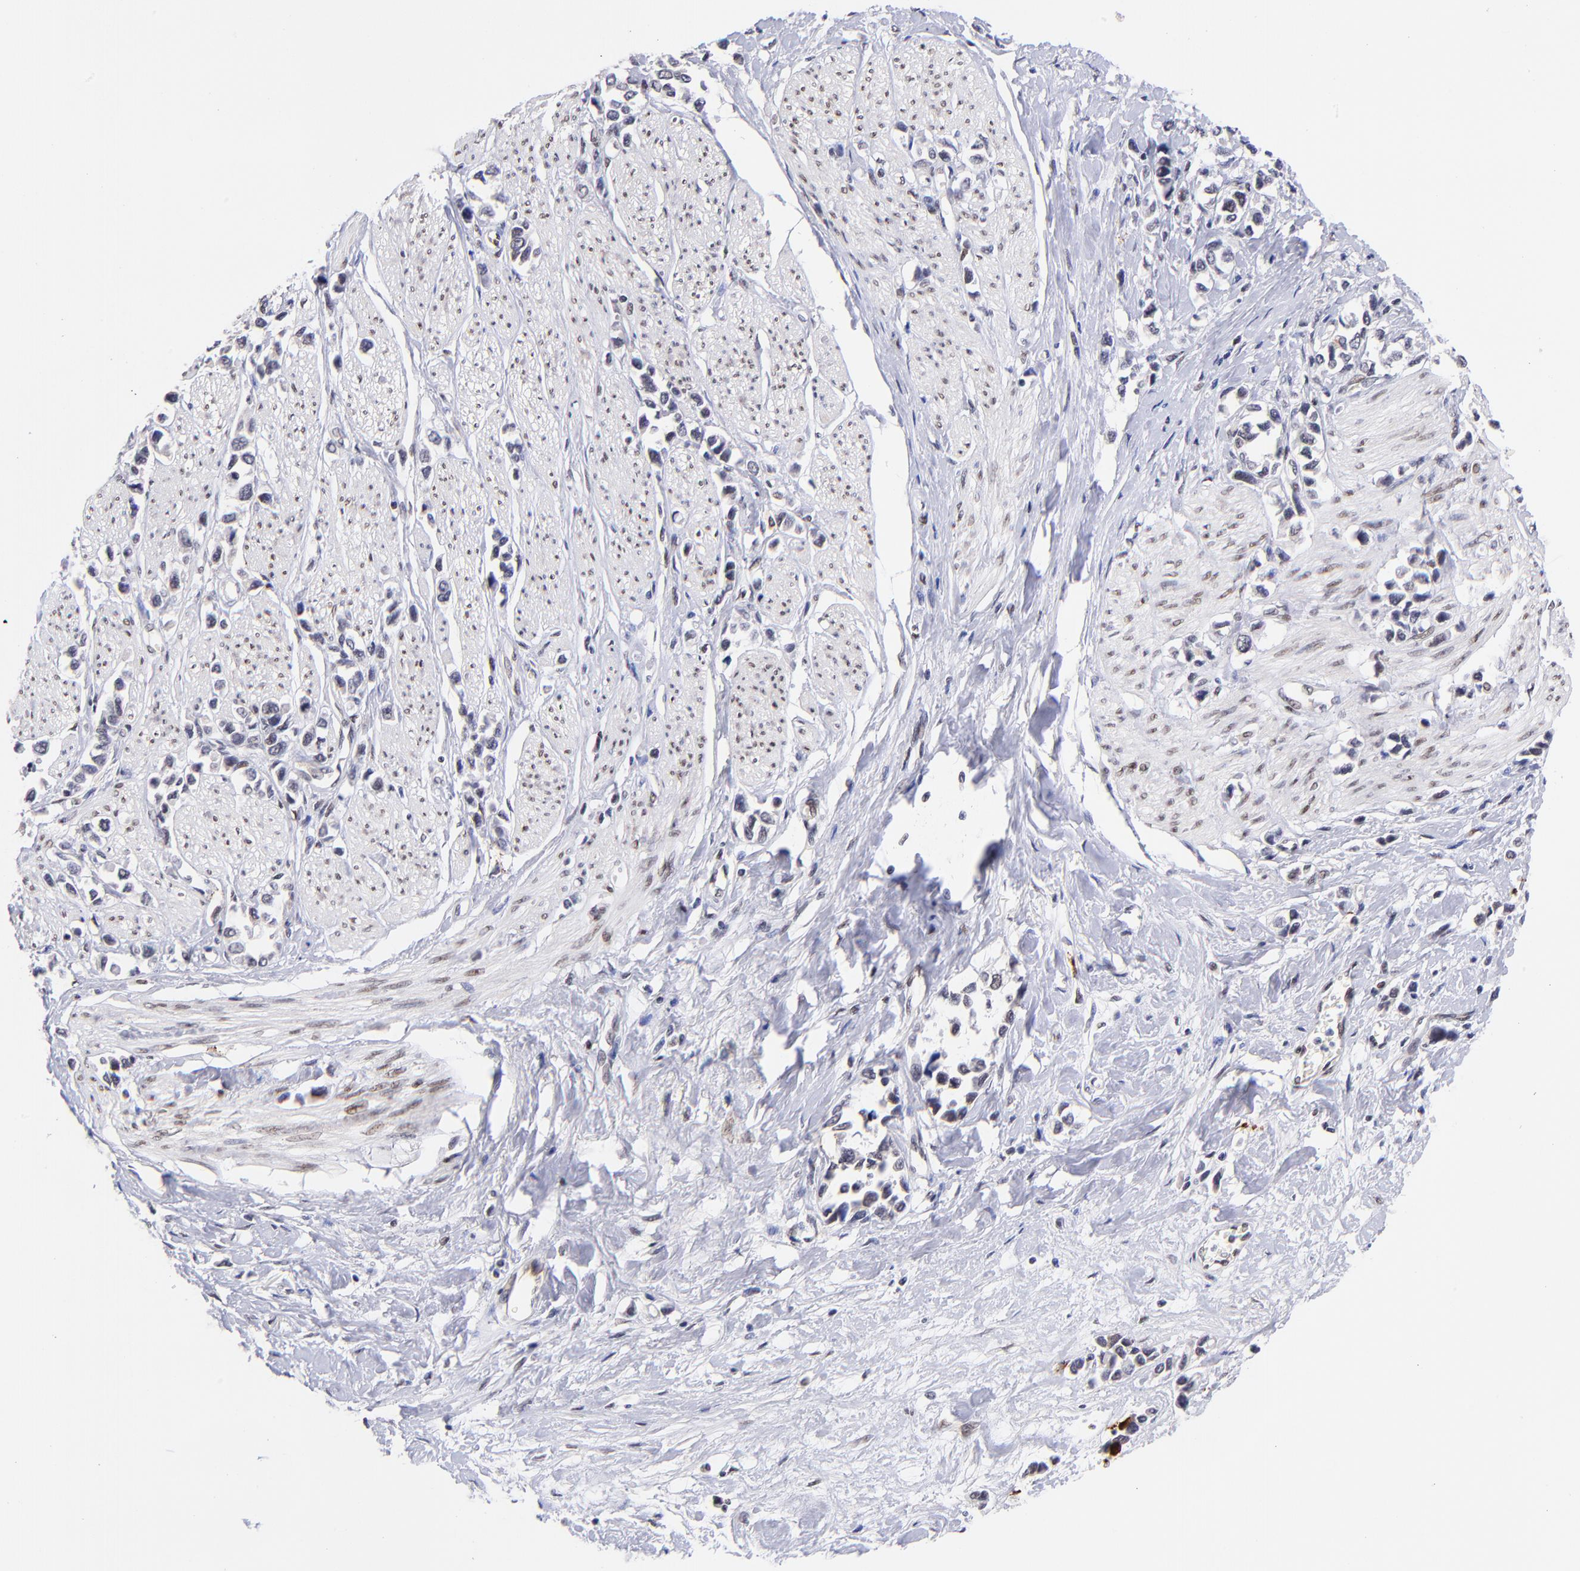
{"staining": {"intensity": "weak", "quantity": ">75%", "location": "nuclear"}, "tissue": "stomach cancer", "cell_type": "Tumor cells", "image_type": "cancer", "snomed": [{"axis": "morphology", "description": "Adenocarcinoma, NOS"}, {"axis": "topography", "description": "Stomach, upper"}], "caption": "Immunohistochemistry (DAB) staining of stomach cancer (adenocarcinoma) exhibits weak nuclear protein expression in approximately >75% of tumor cells.", "gene": "MIDEAS", "patient": {"sex": "male", "age": 76}}